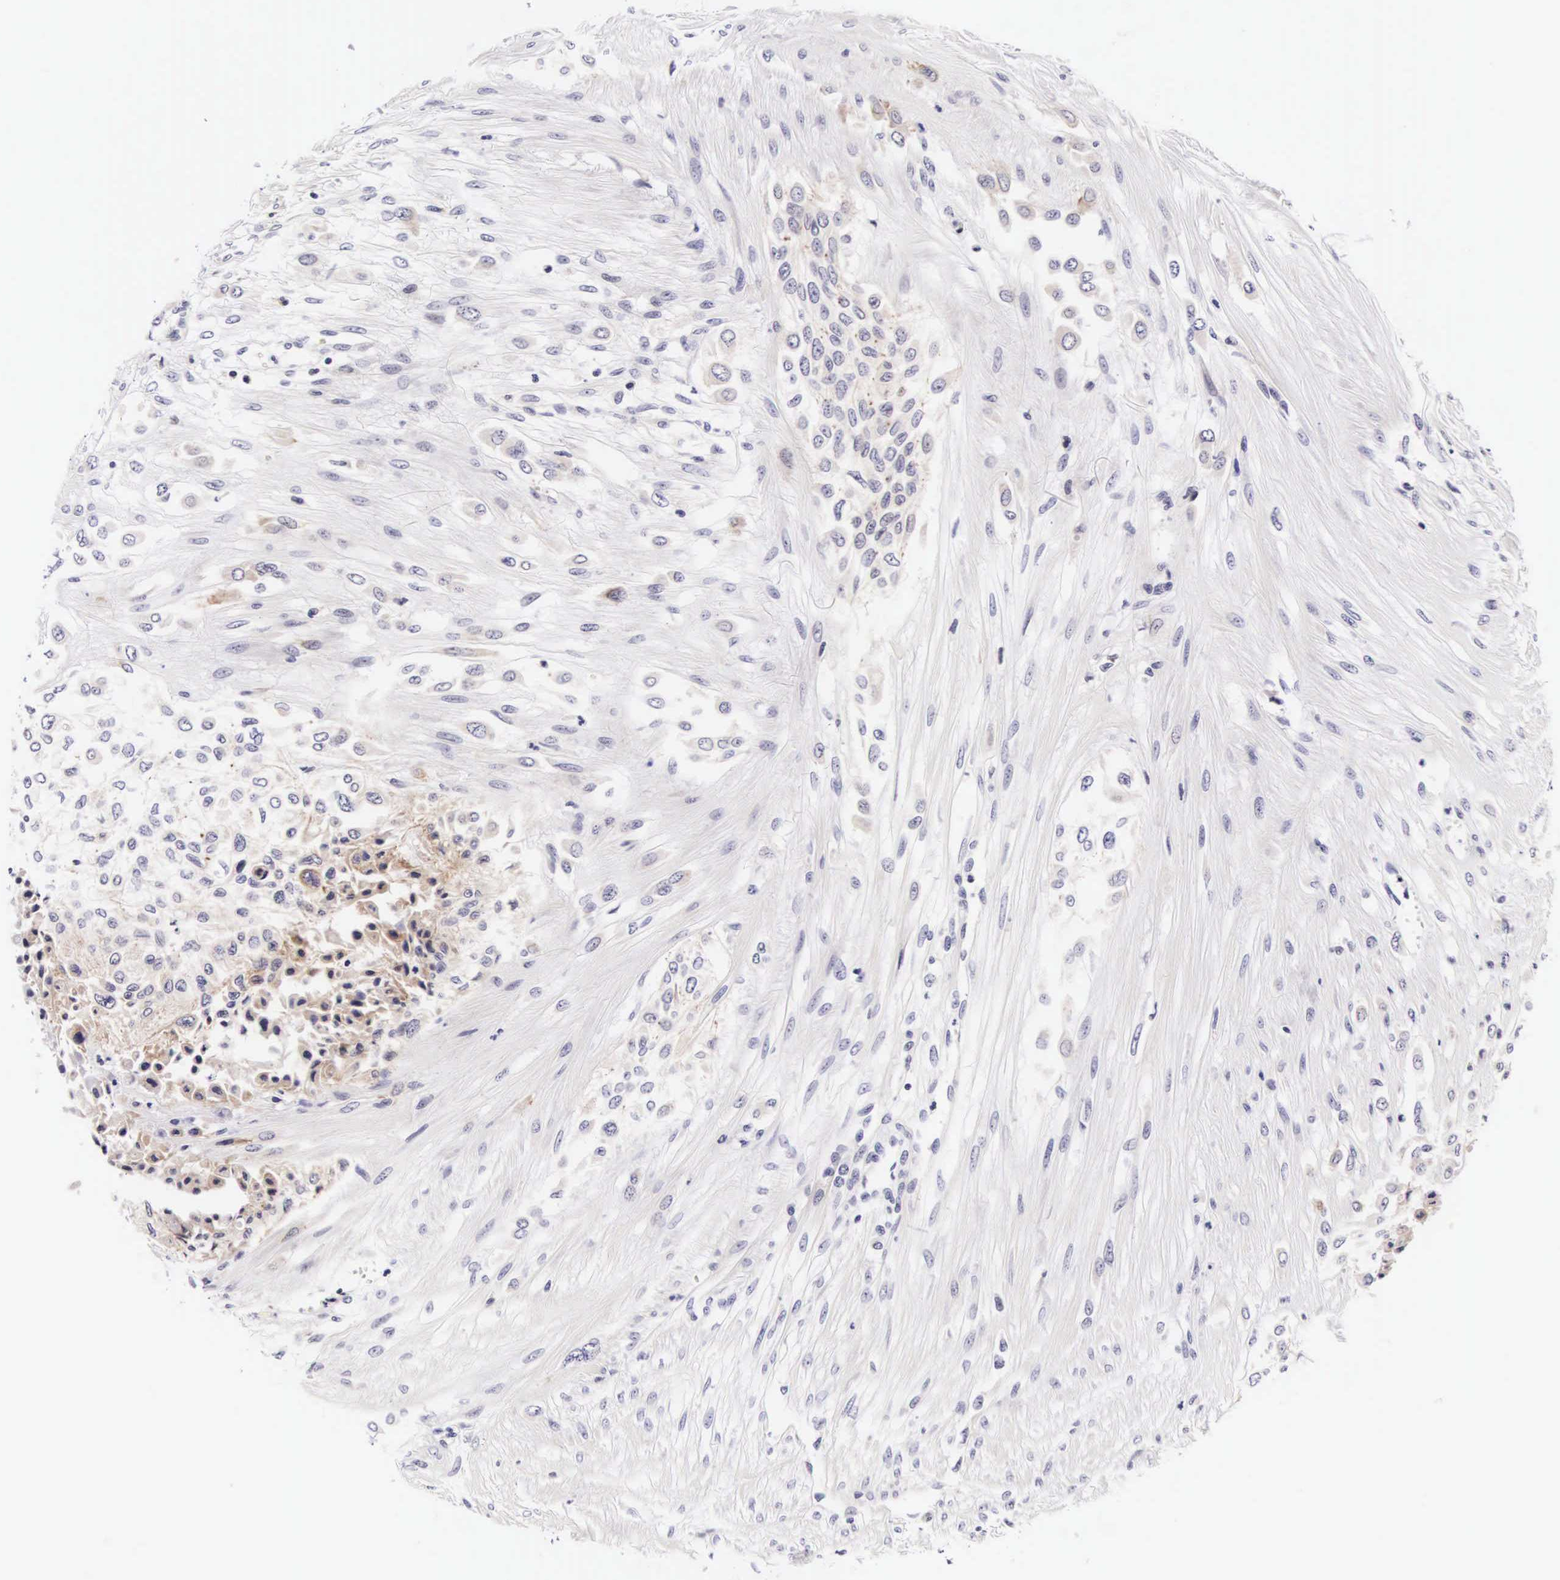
{"staining": {"intensity": "weak", "quantity": "<25%", "location": "cytoplasmic/membranous"}, "tissue": "urothelial cancer", "cell_type": "Tumor cells", "image_type": "cancer", "snomed": [{"axis": "morphology", "description": "Urothelial carcinoma, High grade"}, {"axis": "topography", "description": "Urinary bladder"}], "caption": "There is no significant staining in tumor cells of urothelial cancer.", "gene": "PHETA2", "patient": {"sex": "male", "age": 57}}